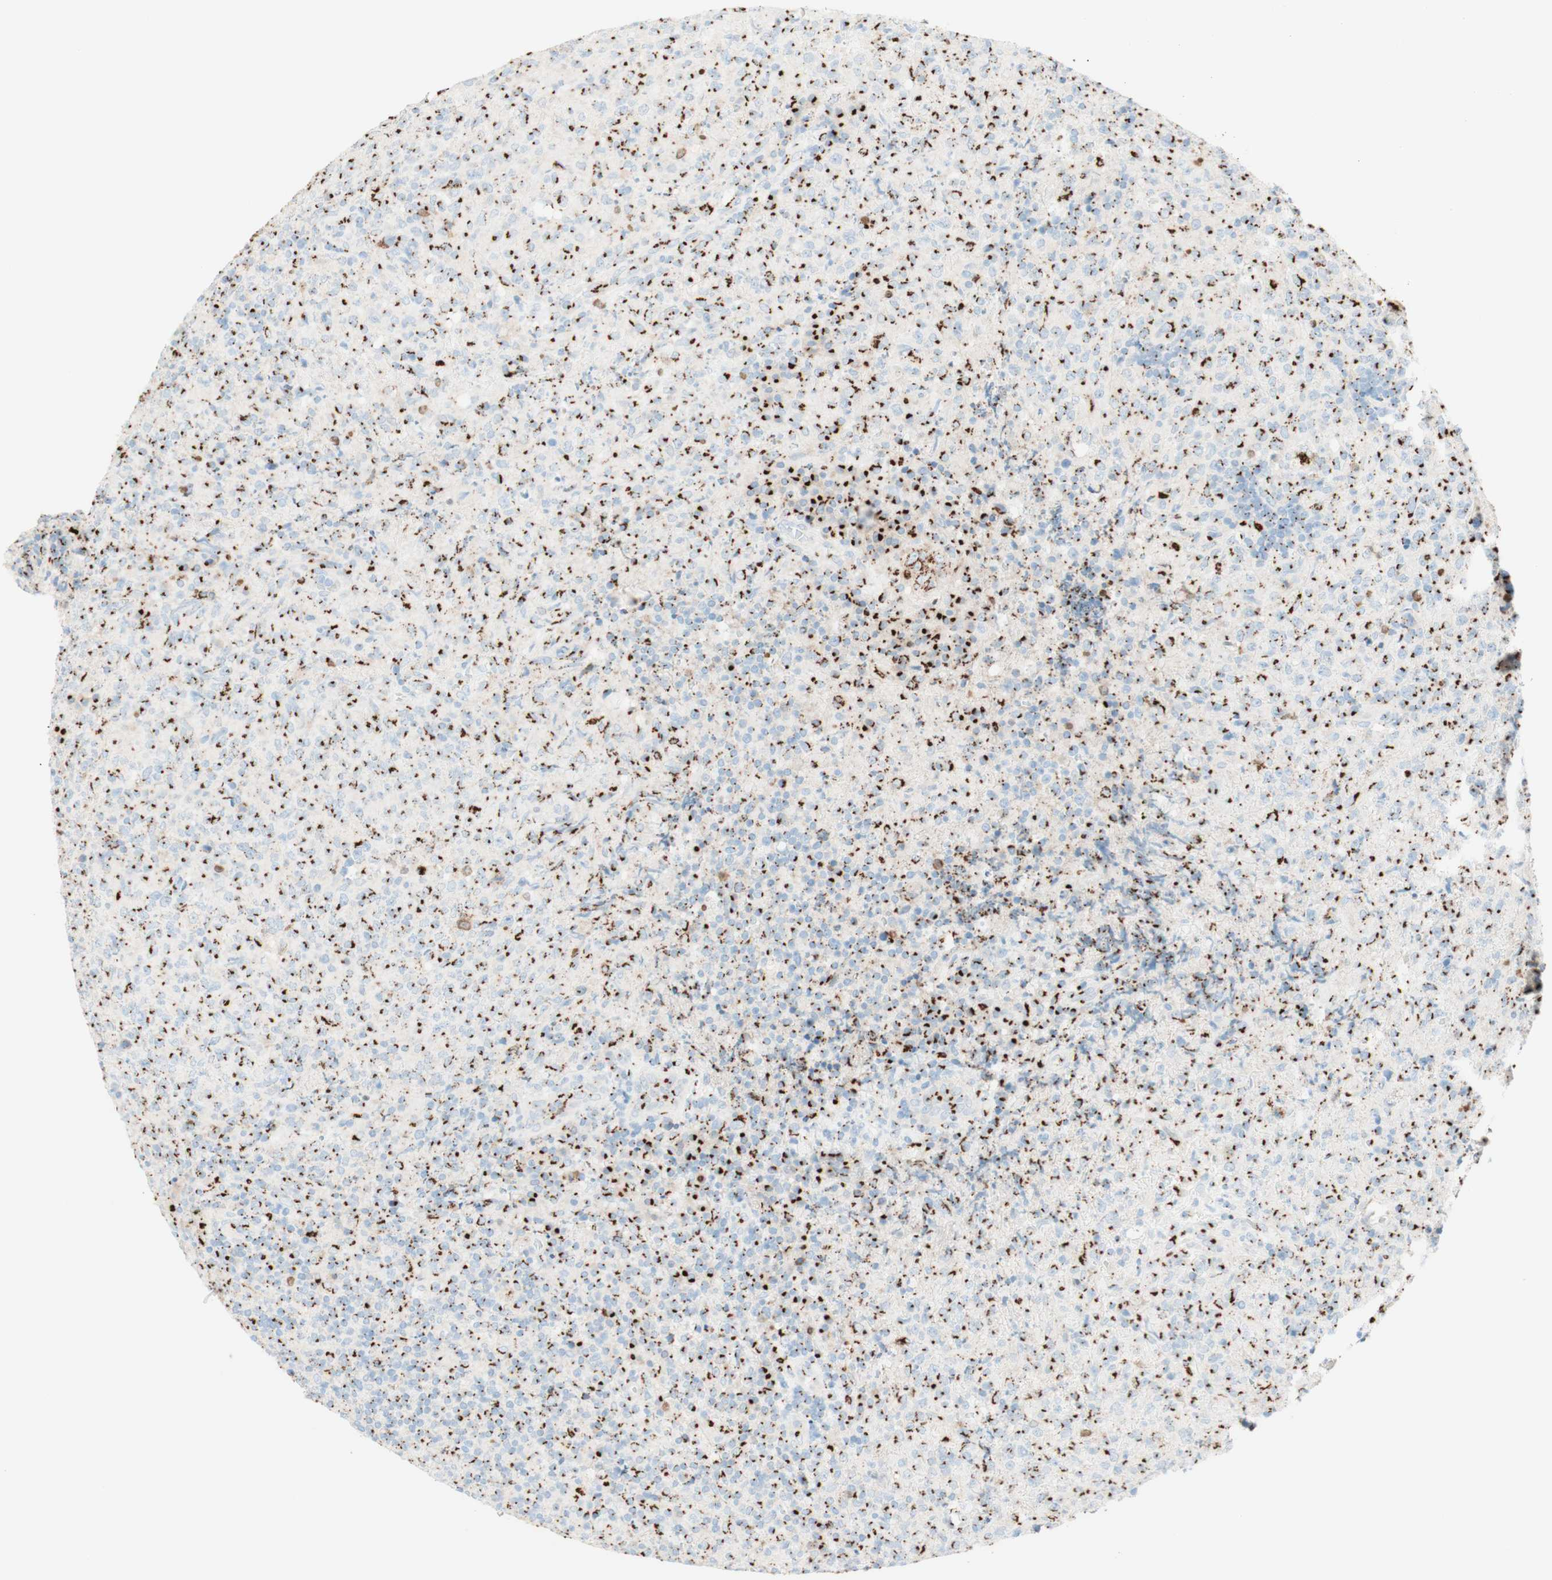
{"staining": {"intensity": "strong", "quantity": ">75%", "location": "cytoplasmic/membranous"}, "tissue": "lymphoma", "cell_type": "Tumor cells", "image_type": "cancer", "snomed": [{"axis": "morphology", "description": "Malignant lymphoma, non-Hodgkin's type, High grade"}, {"axis": "topography", "description": "Tonsil"}], "caption": "Brown immunohistochemical staining in lymphoma displays strong cytoplasmic/membranous staining in approximately >75% of tumor cells.", "gene": "GOLGB1", "patient": {"sex": "female", "age": 36}}